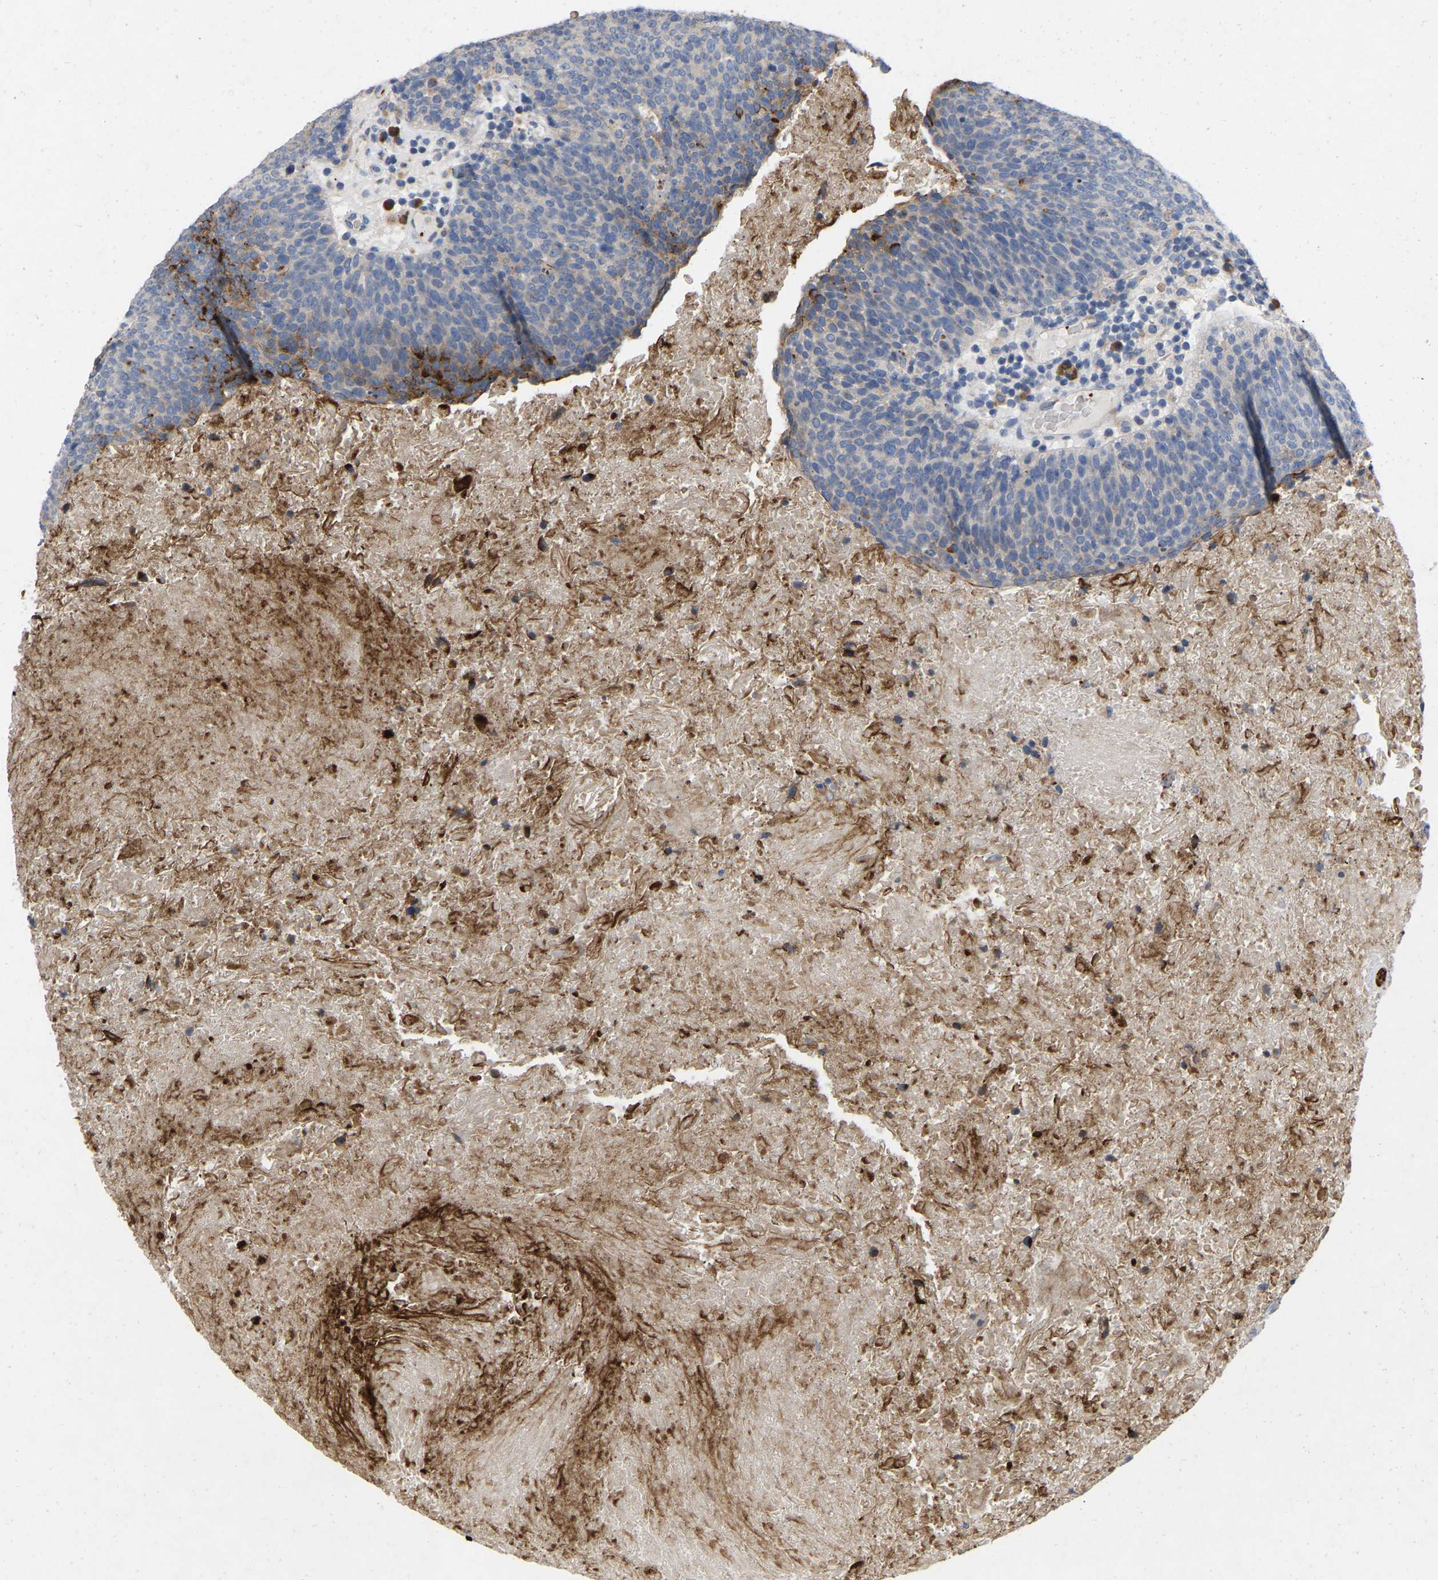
{"staining": {"intensity": "negative", "quantity": "none", "location": "none"}, "tissue": "head and neck cancer", "cell_type": "Tumor cells", "image_type": "cancer", "snomed": [{"axis": "morphology", "description": "Squamous cell carcinoma, NOS"}, {"axis": "morphology", "description": "Squamous cell carcinoma, metastatic, NOS"}, {"axis": "topography", "description": "Lymph node"}, {"axis": "topography", "description": "Head-Neck"}], "caption": "Image shows no significant protein expression in tumor cells of metastatic squamous cell carcinoma (head and neck).", "gene": "RHEB", "patient": {"sex": "male", "age": 62}}